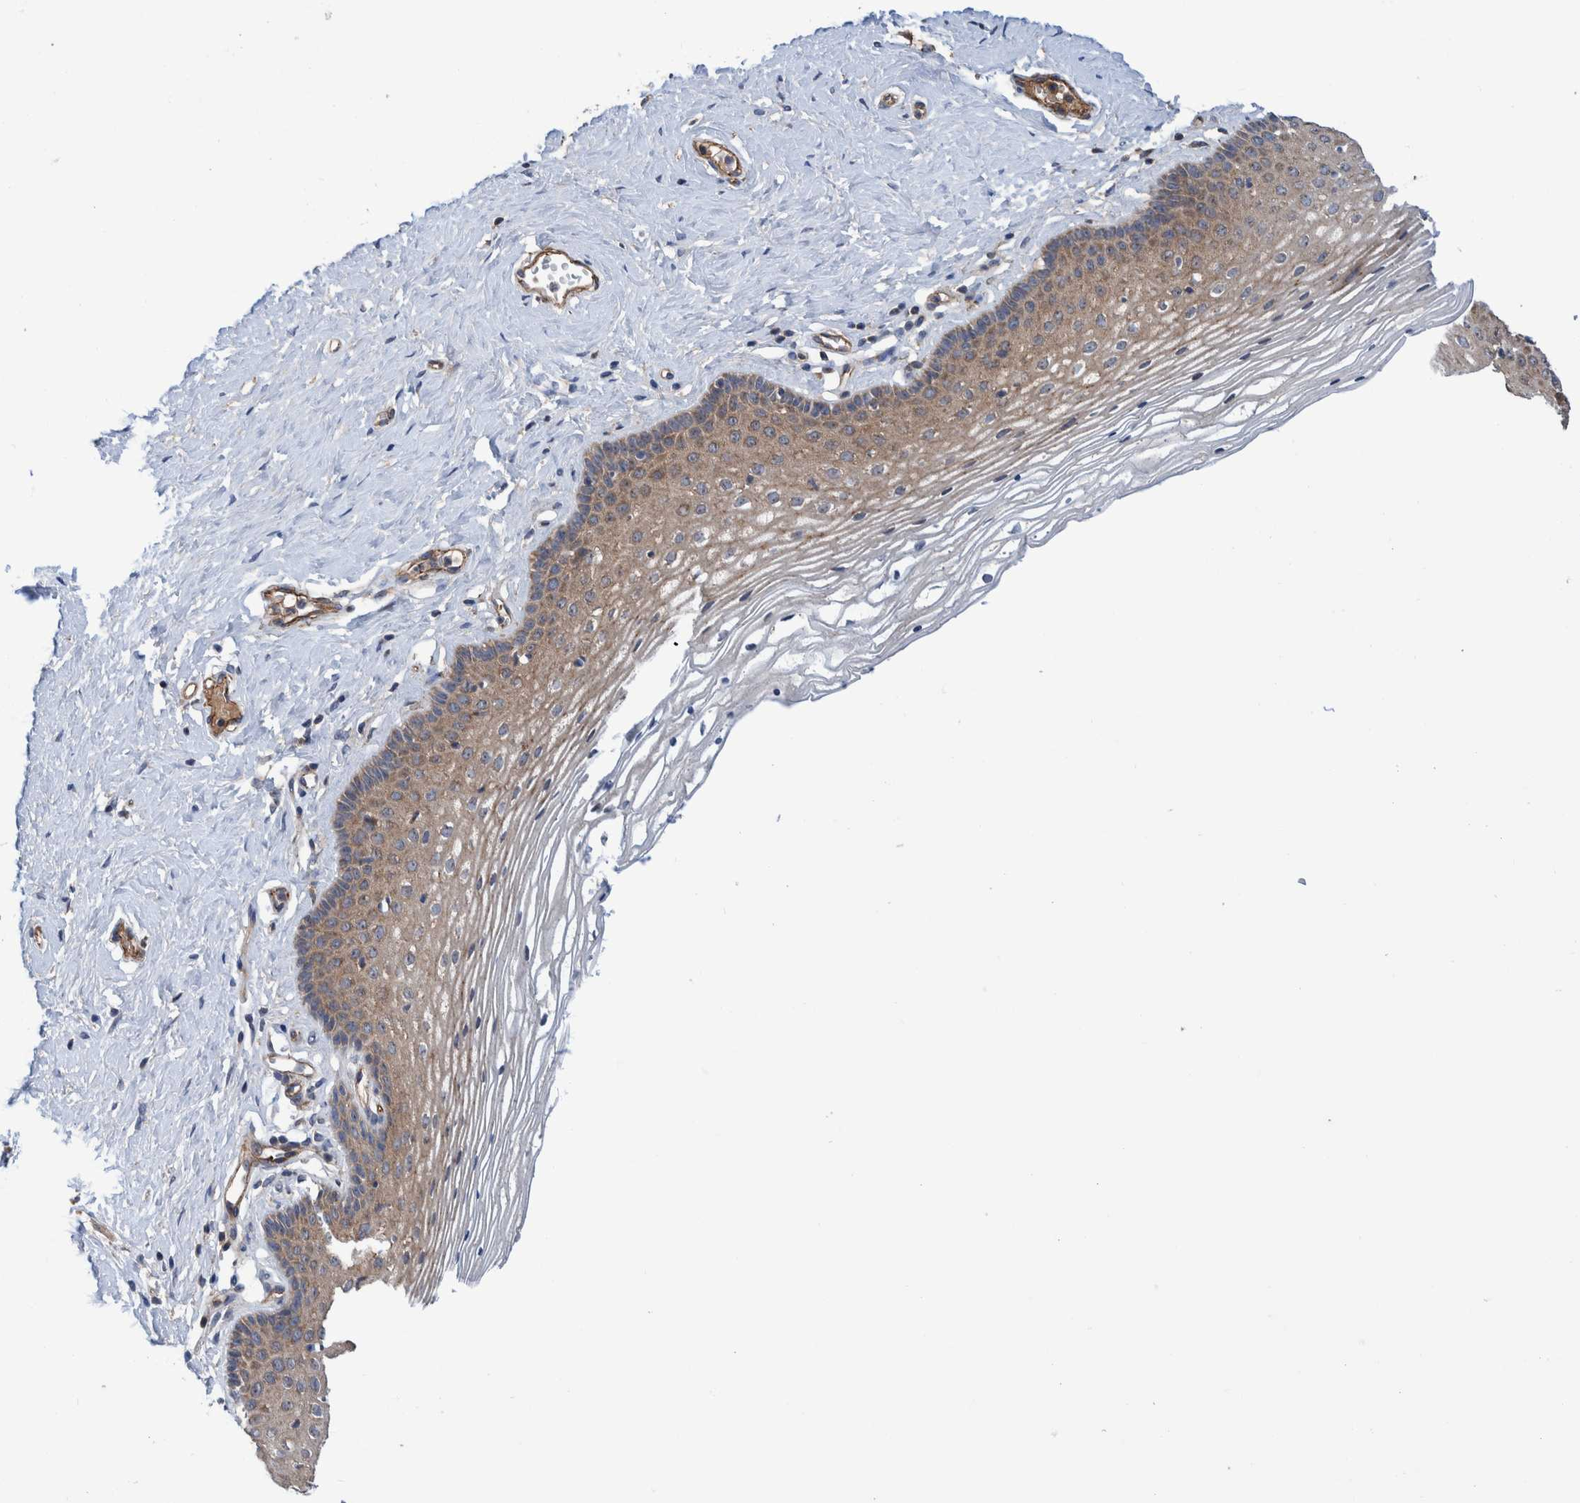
{"staining": {"intensity": "moderate", "quantity": ">75%", "location": "cytoplasmic/membranous"}, "tissue": "vagina", "cell_type": "Squamous epithelial cells", "image_type": "normal", "snomed": [{"axis": "morphology", "description": "Normal tissue, NOS"}, {"axis": "topography", "description": "Vagina"}], "caption": "This histopathology image demonstrates immunohistochemistry staining of unremarkable vagina, with medium moderate cytoplasmic/membranous staining in approximately >75% of squamous epithelial cells.", "gene": "ENSG00000262660", "patient": {"sex": "female", "age": 32}}